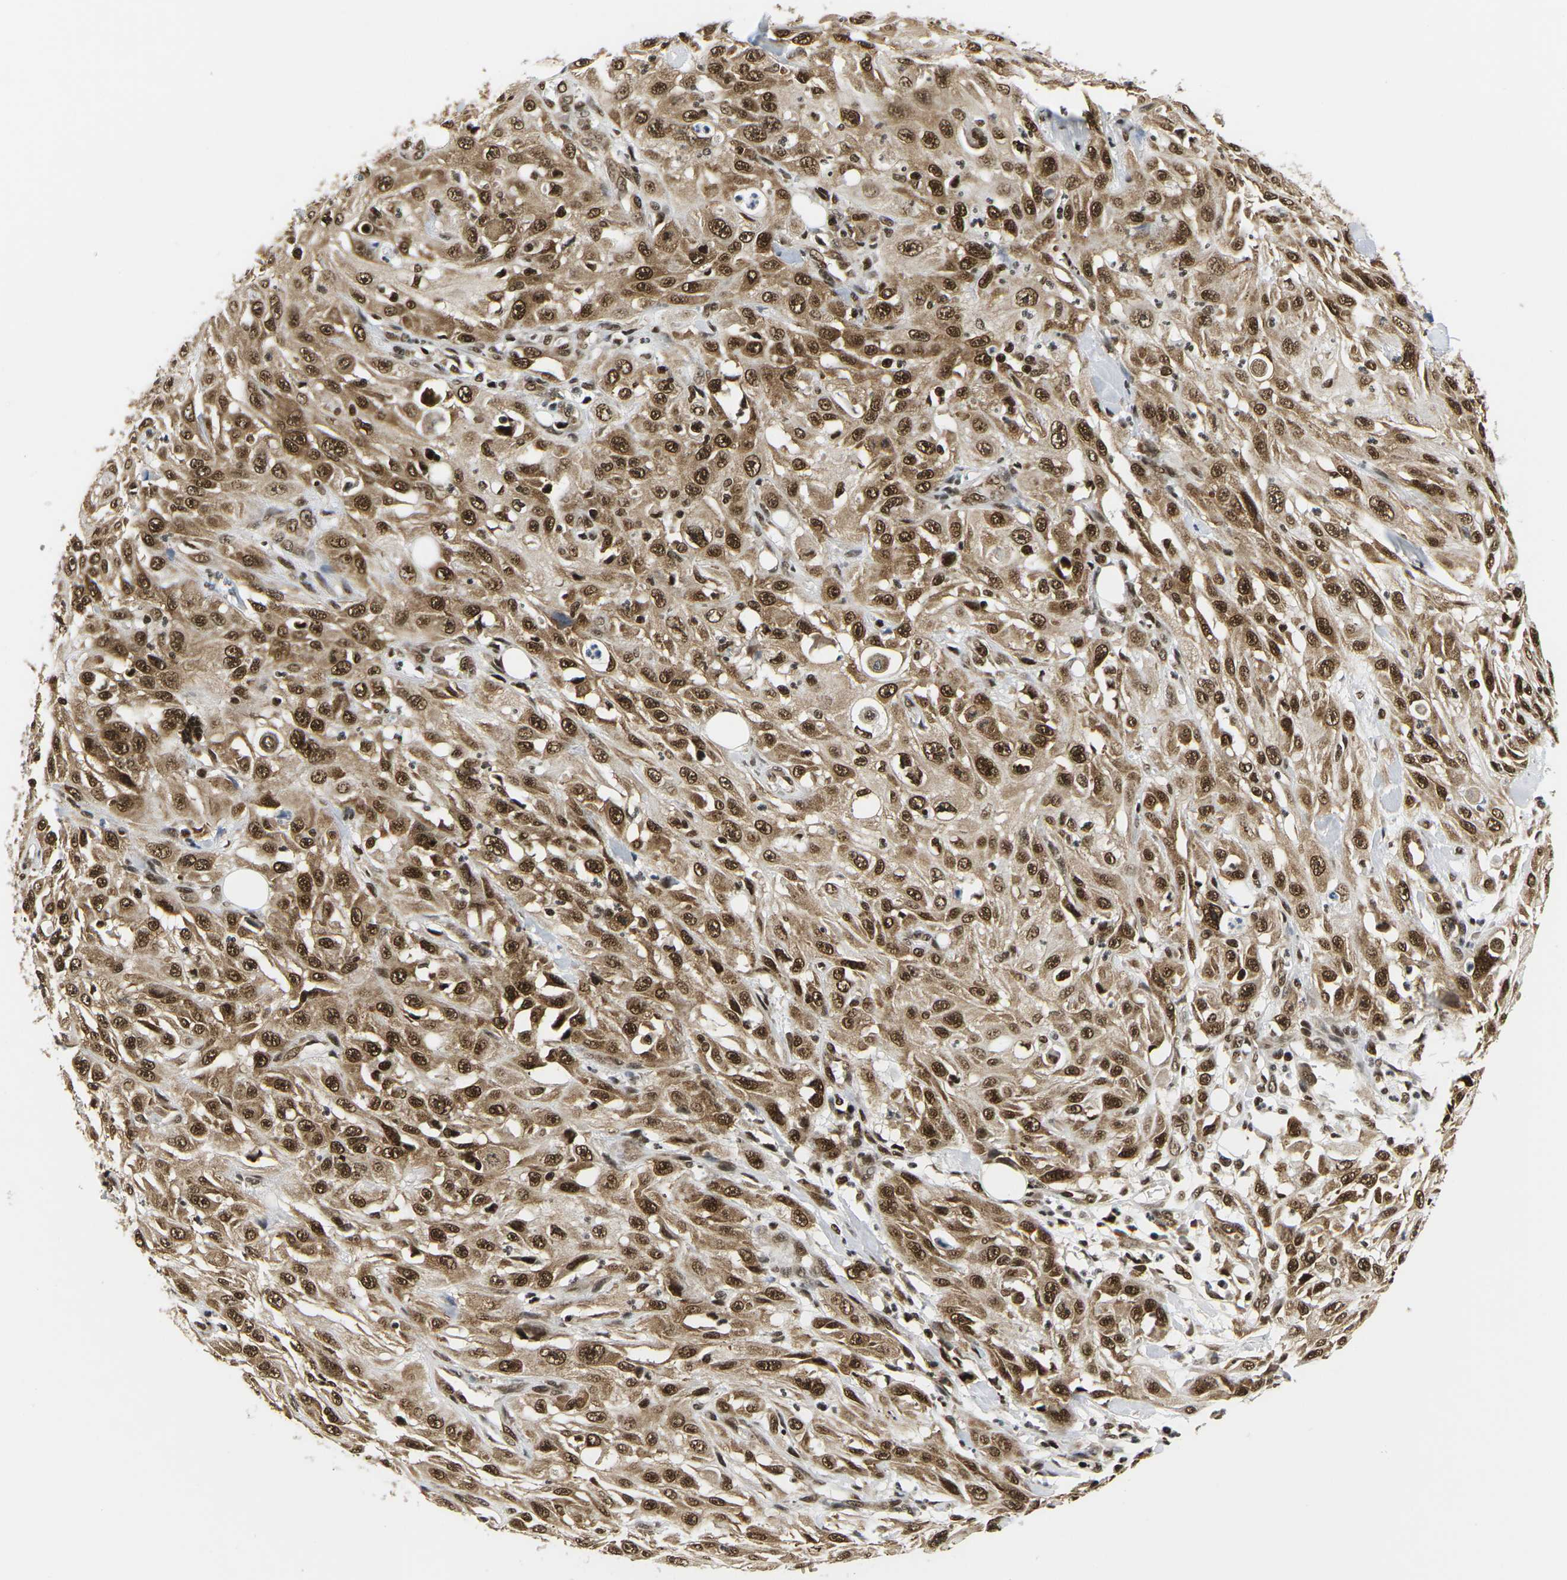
{"staining": {"intensity": "strong", "quantity": ">75%", "location": "cytoplasmic/membranous,nuclear"}, "tissue": "skin cancer", "cell_type": "Tumor cells", "image_type": "cancer", "snomed": [{"axis": "morphology", "description": "Squamous cell carcinoma, NOS"}, {"axis": "morphology", "description": "Squamous cell carcinoma, metastatic, NOS"}, {"axis": "topography", "description": "Skin"}, {"axis": "topography", "description": "Lymph node"}], "caption": "DAB (3,3'-diaminobenzidine) immunohistochemical staining of squamous cell carcinoma (skin) shows strong cytoplasmic/membranous and nuclear protein staining in approximately >75% of tumor cells. The protein of interest is shown in brown color, while the nuclei are stained blue.", "gene": "CELF1", "patient": {"sex": "male", "age": 75}}